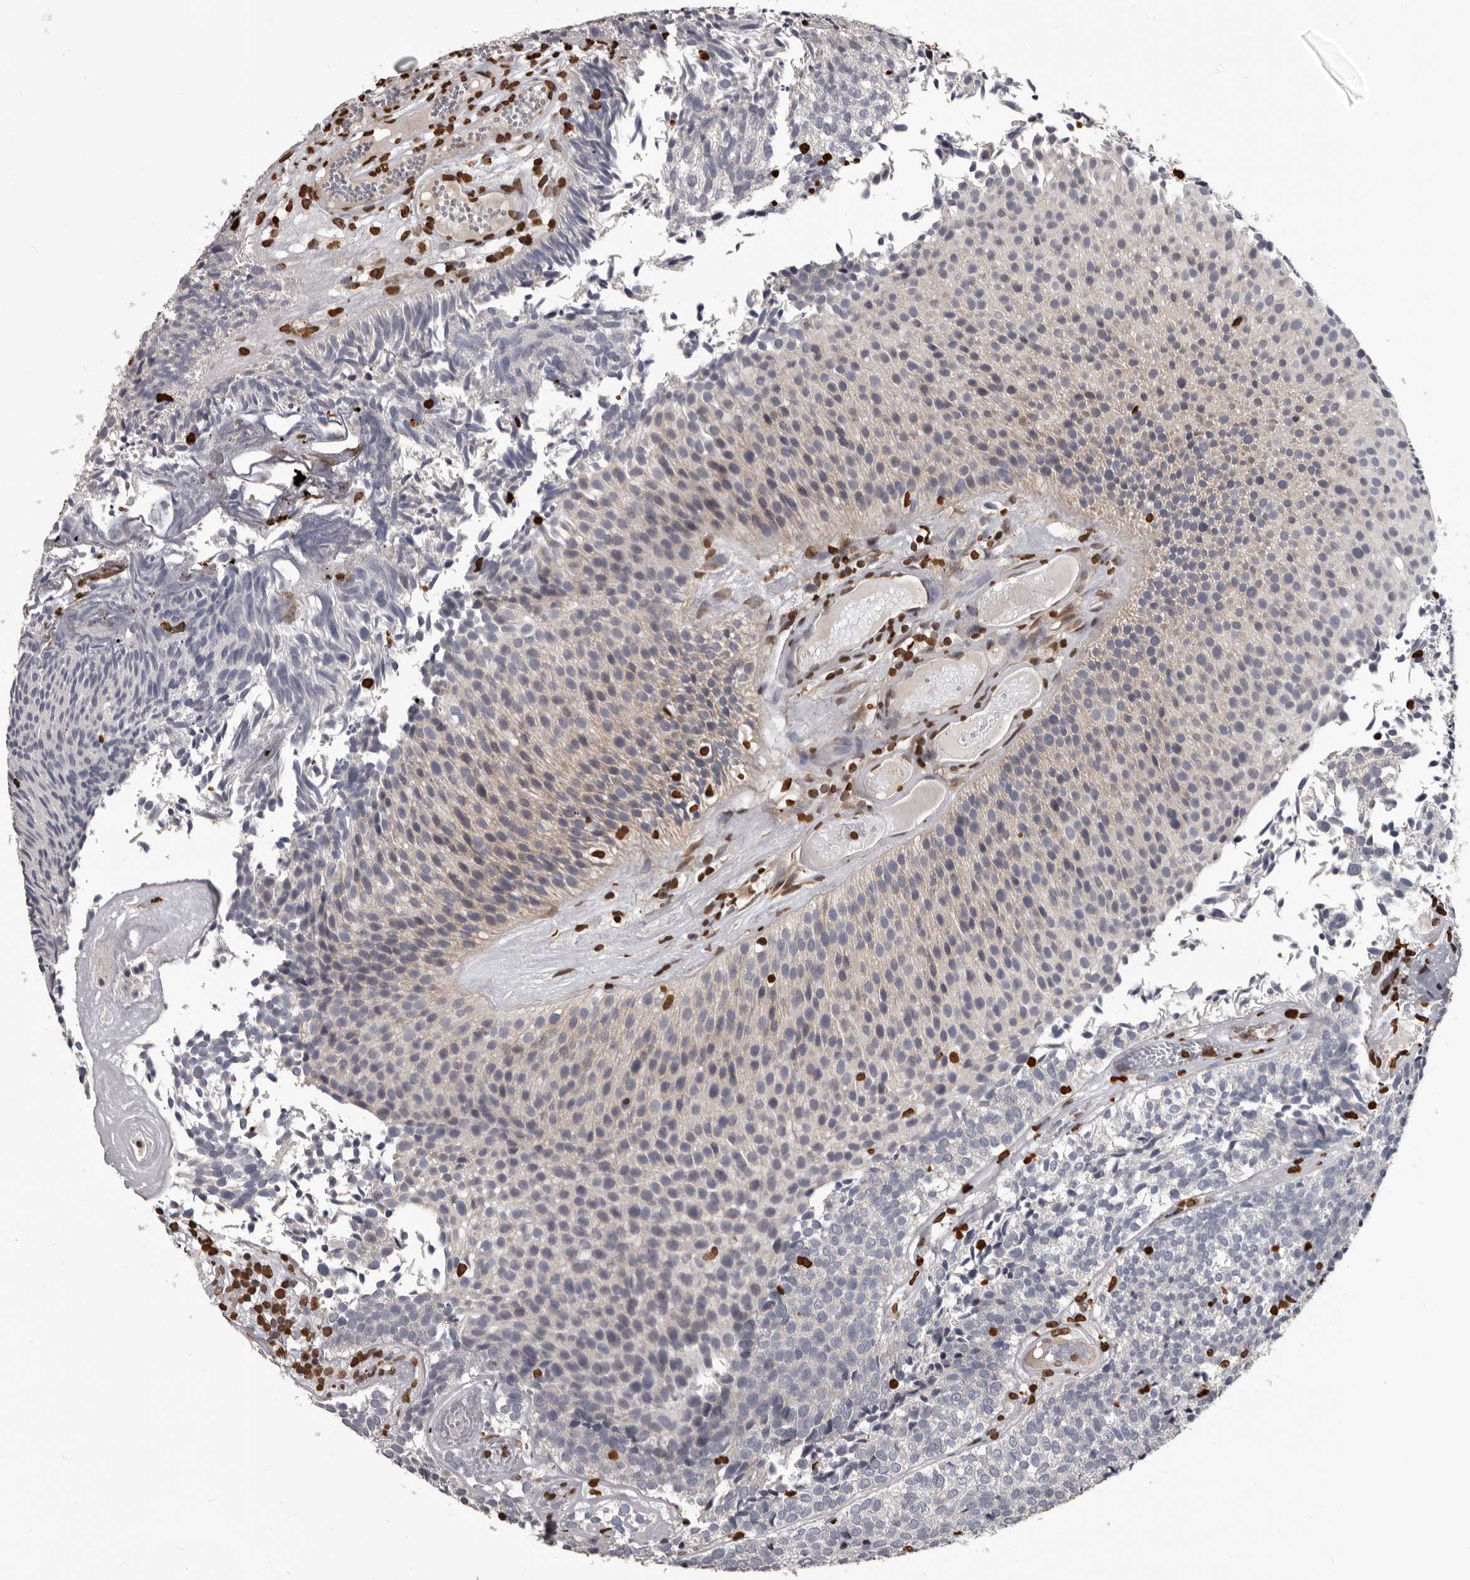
{"staining": {"intensity": "weak", "quantity": "<25%", "location": "cytoplasmic/membranous"}, "tissue": "urothelial cancer", "cell_type": "Tumor cells", "image_type": "cancer", "snomed": [{"axis": "morphology", "description": "Urothelial carcinoma, Low grade"}, {"axis": "topography", "description": "Urinary bladder"}], "caption": "High magnification brightfield microscopy of urothelial cancer stained with DAB (brown) and counterstained with hematoxylin (blue): tumor cells show no significant positivity.", "gene": "AHR", "patient": {"sex": "male", "age": 86}}